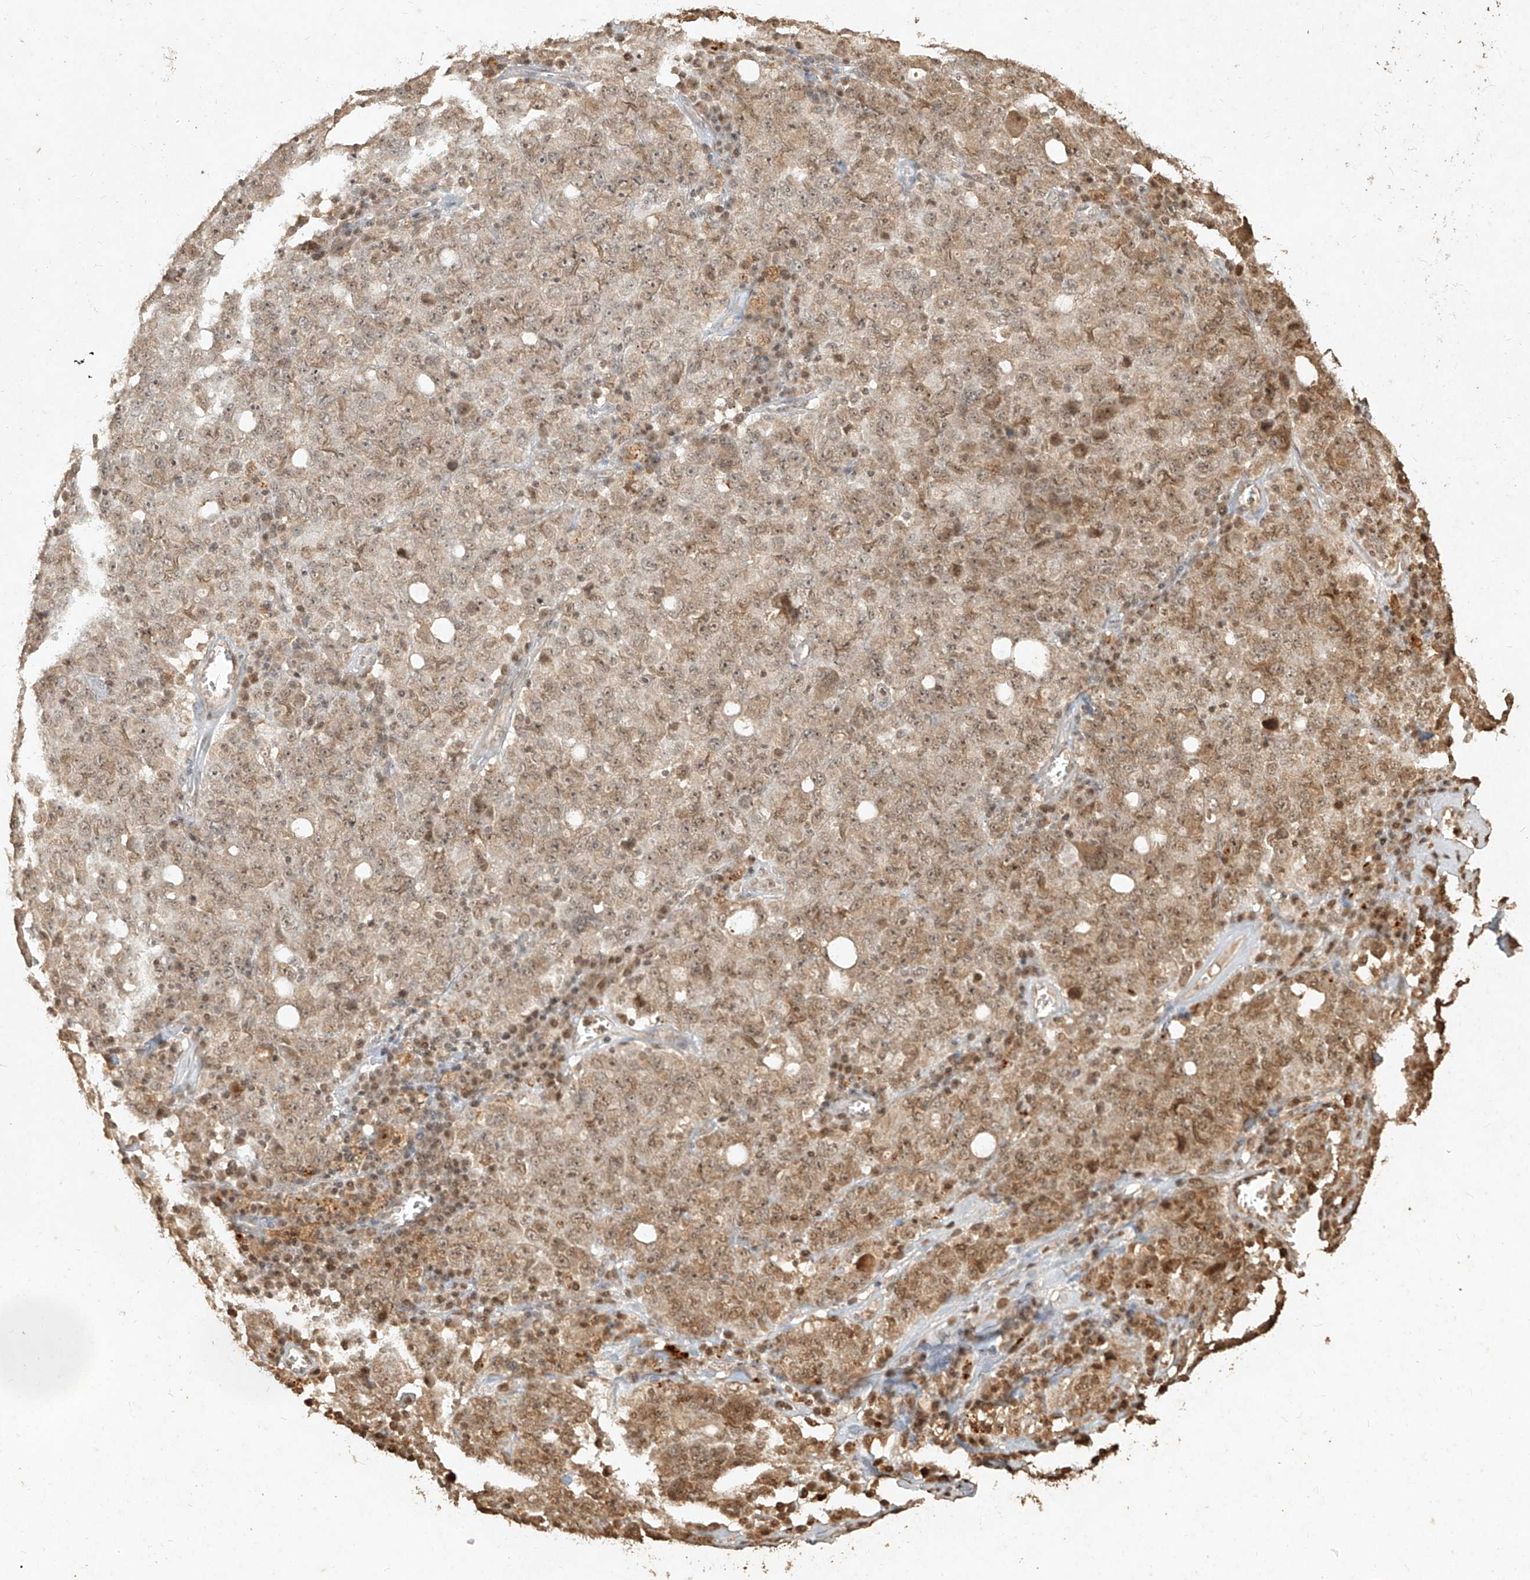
{"staining": {"intensity": "moderate", "quantity": ">75%", "location": "cytoplasmic/membranous,nuclear"}, "tissue": "ovarian cancer", "cell_type": "Tumor cells", "image_type": "cancer", "snomed": [{"axis": "morphology", "description": "Carcinoma, endometroid"}, {"axis": "topography", "description": "Ovary"}], "caption": "Immunohistochemistry (DAB) staining of ovarian cancer shows moderate cytoplasmic/membranous and nuclear protein staining in approximately >75% of tumor cells.", "gene": "UBE2K", "patient": {"sex": "female", "age": 62}}